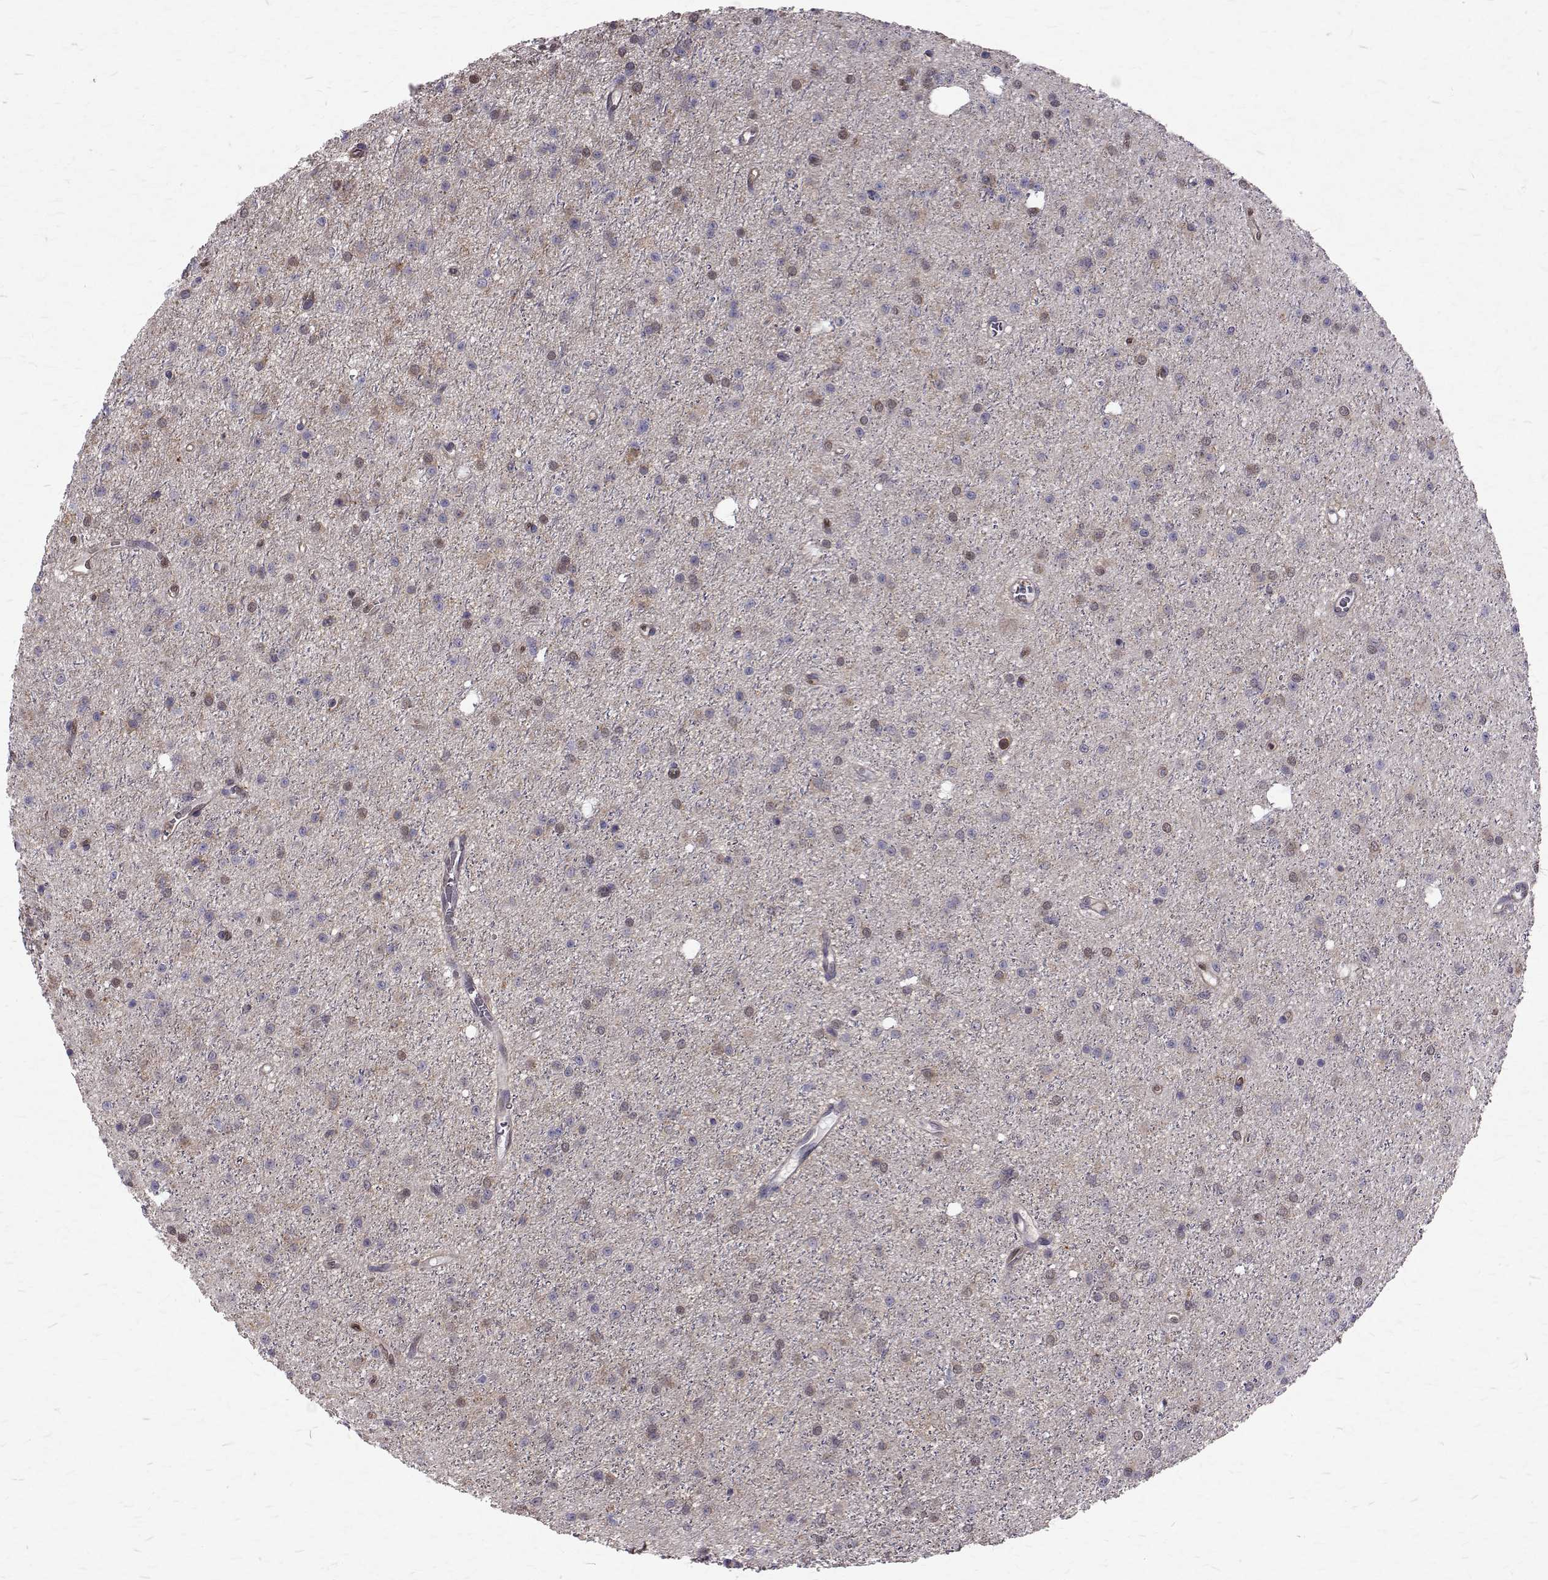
{"staining": {"intensity": "moderate", "quantity": "<25%", "location": "nuclear"}, "tissue": "glioma", "cell_type": "Tumor cells", "image_type": "cancer", "snomed": [{"axis": "morphology", "description": "Glioma, malignant, Low grade"}, {"axis": "topography", "description": "Brain"}], "caption": "A brown stain labels moderate nuclear positivity of a protein in glioma tumor cells.", "gene": "CCDC89", "patient": {"sex": "male", "age": 27}}